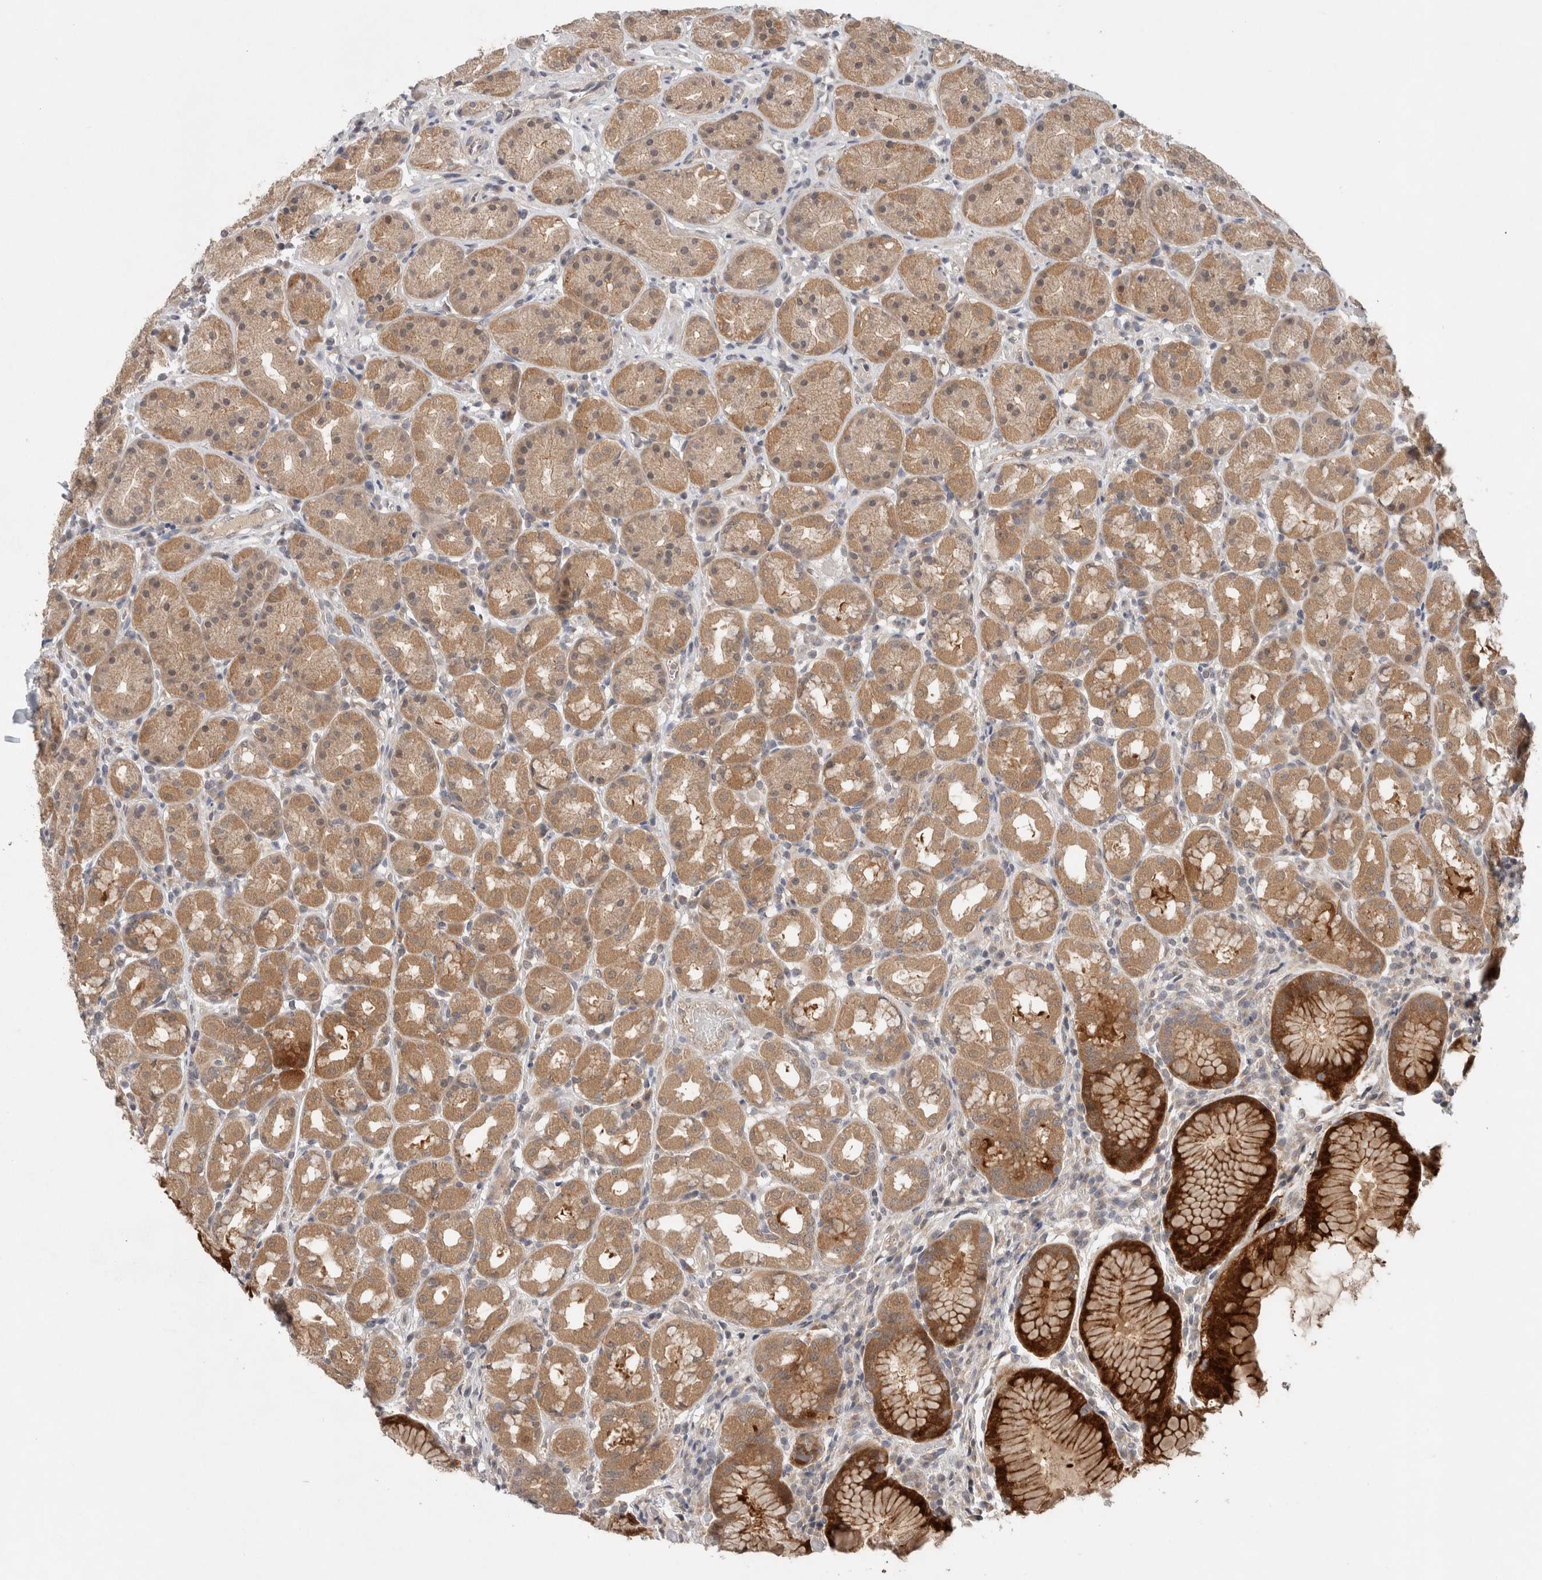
{"staining": {"intensity": "strong", "quantity": ">75%", "location": "cytoplasmic/membranous,nuclear"}, "tissue": "stomach", "cell_type": "Glandular cells", "image_type": "normal", "snomed": [{"axis": "morphology", "description": "Normal tissue, NOS"}, {"axis": "topography", "description": "Stomach, lower"}], "caption": "Stomach stained with immunohistochemistry (IHC) reveals strong cytoplasmic/membranous,nuclear positivity in approximately >75% of glandular cells.", "gene": "SGK1", "patient": {"sex": "female", "age": 56}}